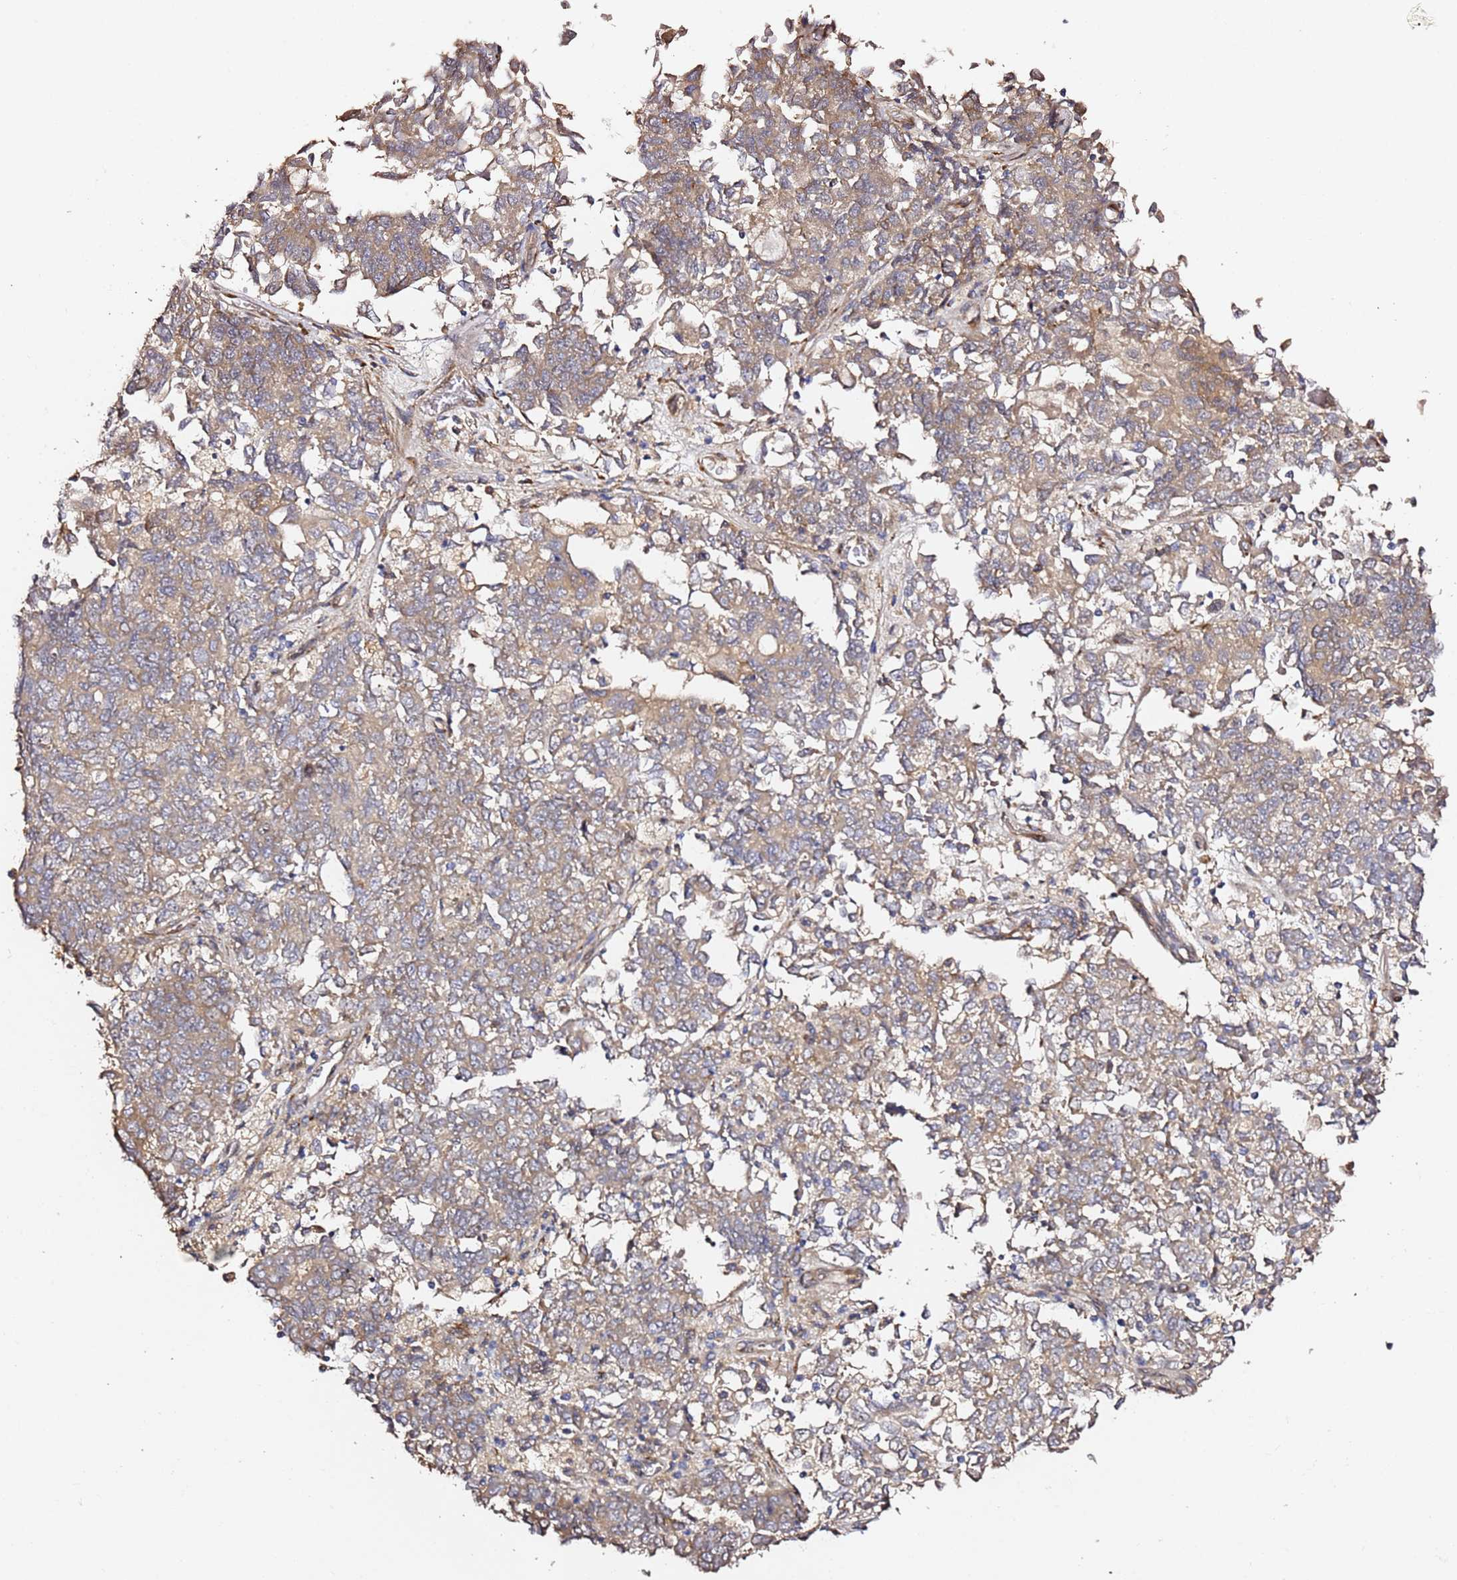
{"staining": {"intensity": "weak", "quantity": "25%-75%", "location": "cytoplasmic/membranous"}, "tissue": "endometrial cancer", "cell_type": "Tumor cells", "image_type": "cancer", "snomed": [{"axis": "morphology", "description": "Adenocarcinoma, NOS"}, {"axis": "topography", "description": "Endometrium"}], "caption": "Immunohistochemical staining of adenocarcinoma (endometrial) exhibits weak cytoplasmic/membranous protein positivity in about 25%-75% of tumor cells. (DAB IHC, brown staining for protein, blue staining for nuclei).", "gene": "HSD17B7", "patient": {"sex": "female", "age": 80}}